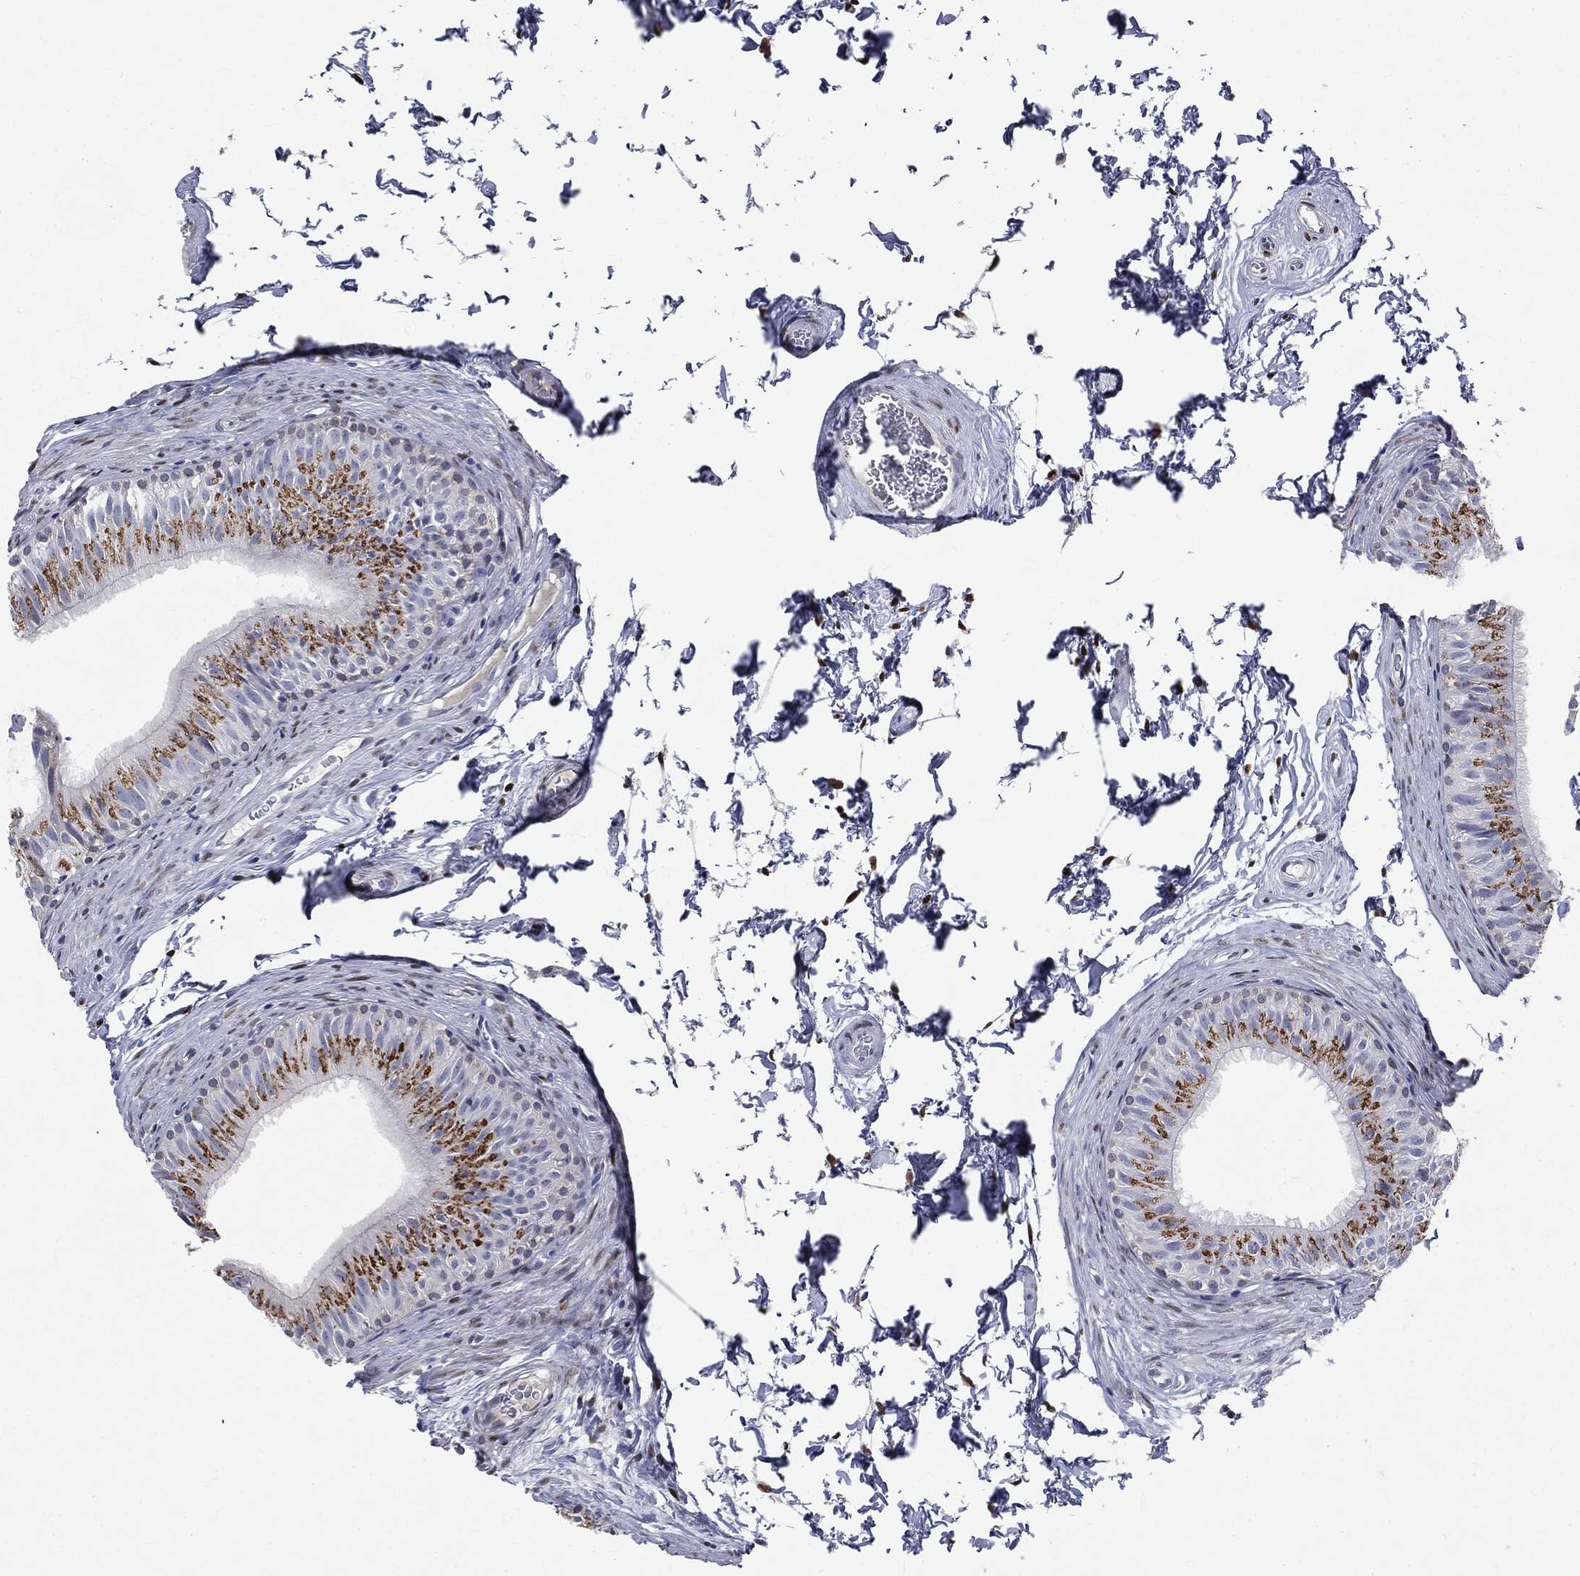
{"staining": {"intensity": "strong", "quantity": "25%-75%", "location": "cytoplasmic/membranous"}, "tissue": "epididymis", "cell_type": "Glandular cells", "image_type": "normal", "snomed": [{"axis": "morphology", "description": "Normal tissue, NOS"}, {"axis": "topography", "description": "Epididymis"}], "caption": "Glandular cells display high levels of strong cytoplasmic/membranous staining in about 25%-75% of cells in normal epididymis.", "gene": "CASD1", "patient": {"sex": "male", "age": 34}}